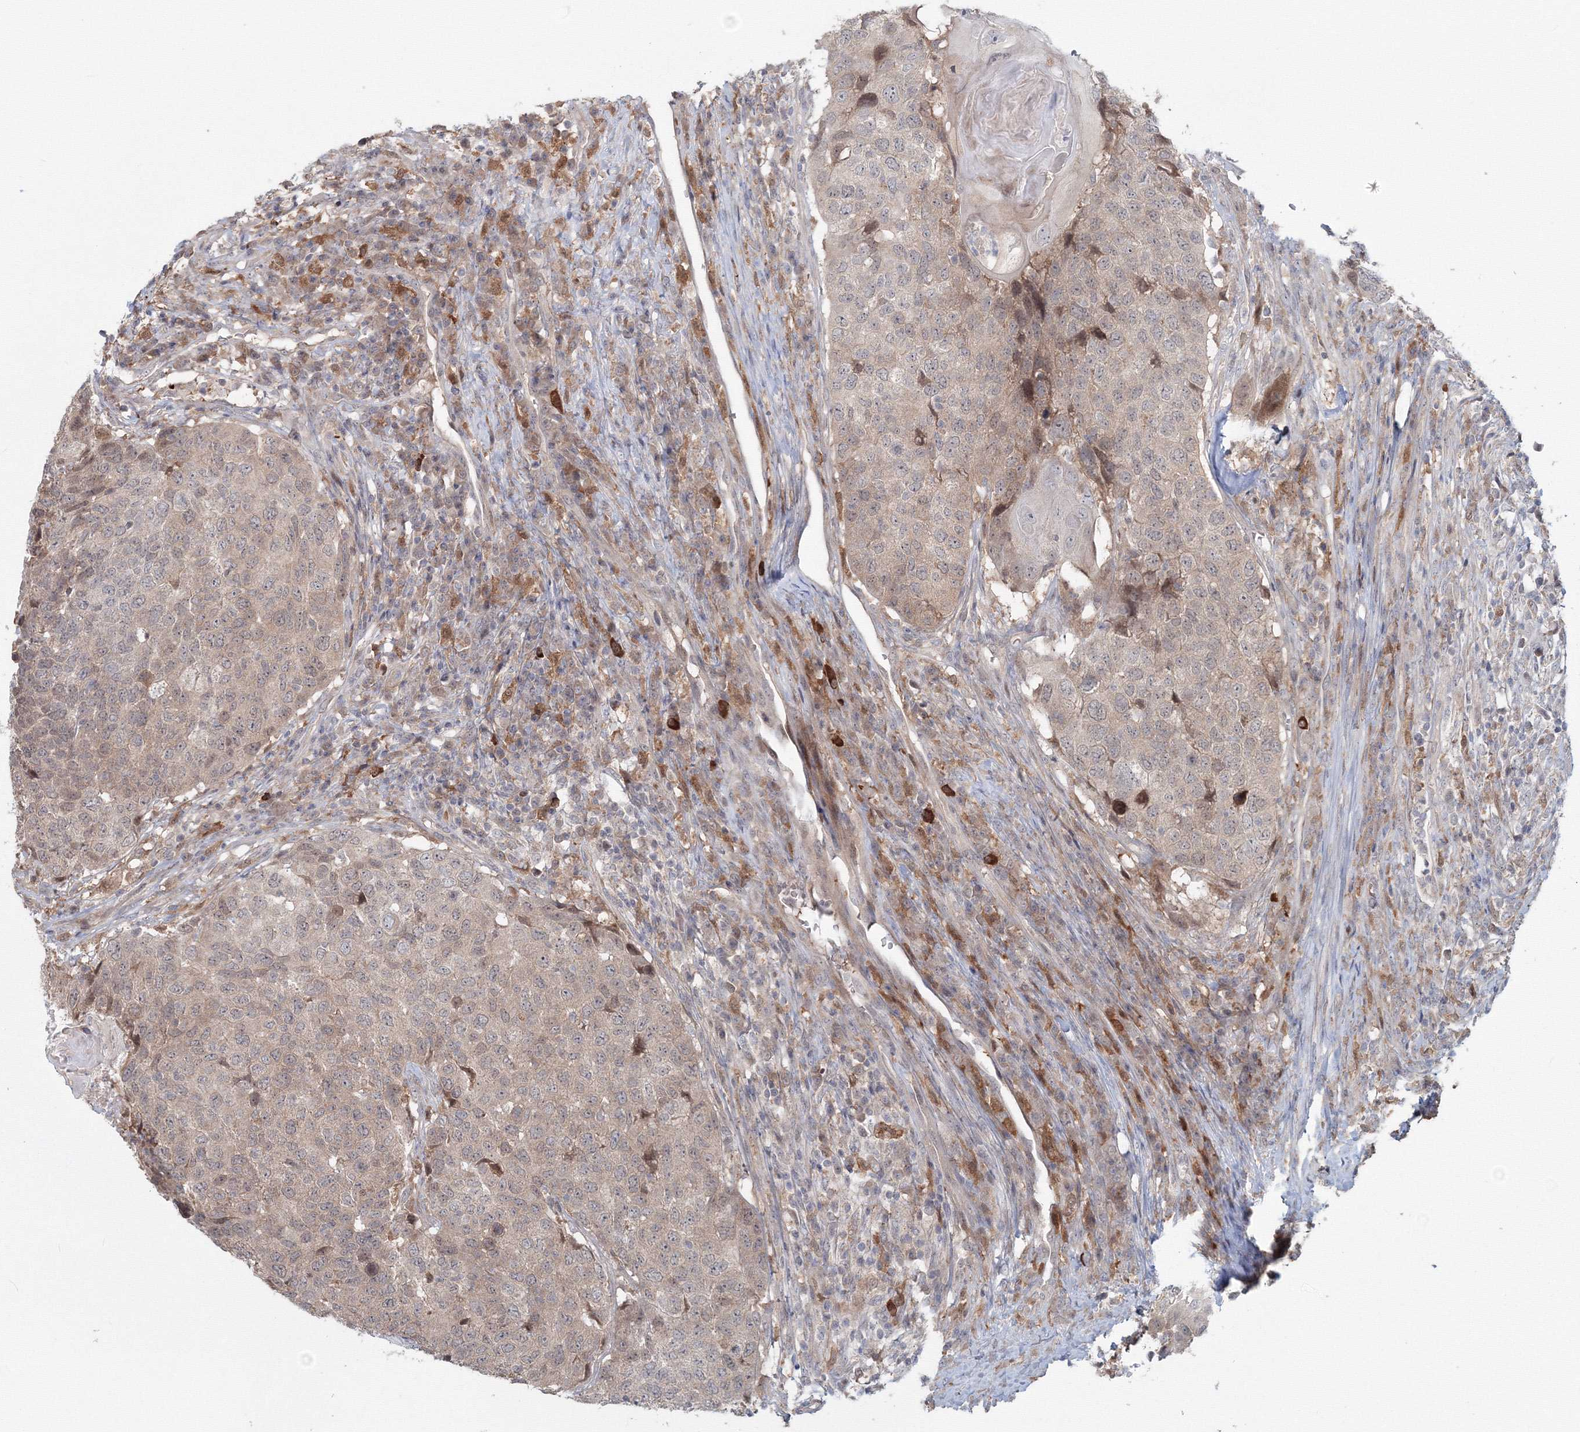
{"staining": {"intensity": "weak", "quantity": ">75%", "location": "cytoplasmic/membranous"}, "tissue": "head and neck cancer", "cell_type": "Tumor cells", "image_type": "cancer", "snomed": [{"axis": "morphology", "description": "Squamous cell carcinoma, NOS"}, {"axis": "topography", "description": "Head-Neck"}], "caption": "Immunohistochemistry (IHC) micrograph of human head and neck cancer stained for a protein (brown), which exhibits low levels of weak cytoplasmic/membranous expression in about >75% of tumor cells.", "gene": "MKRN2", "patient": {"sex": "male", "age": 66}}